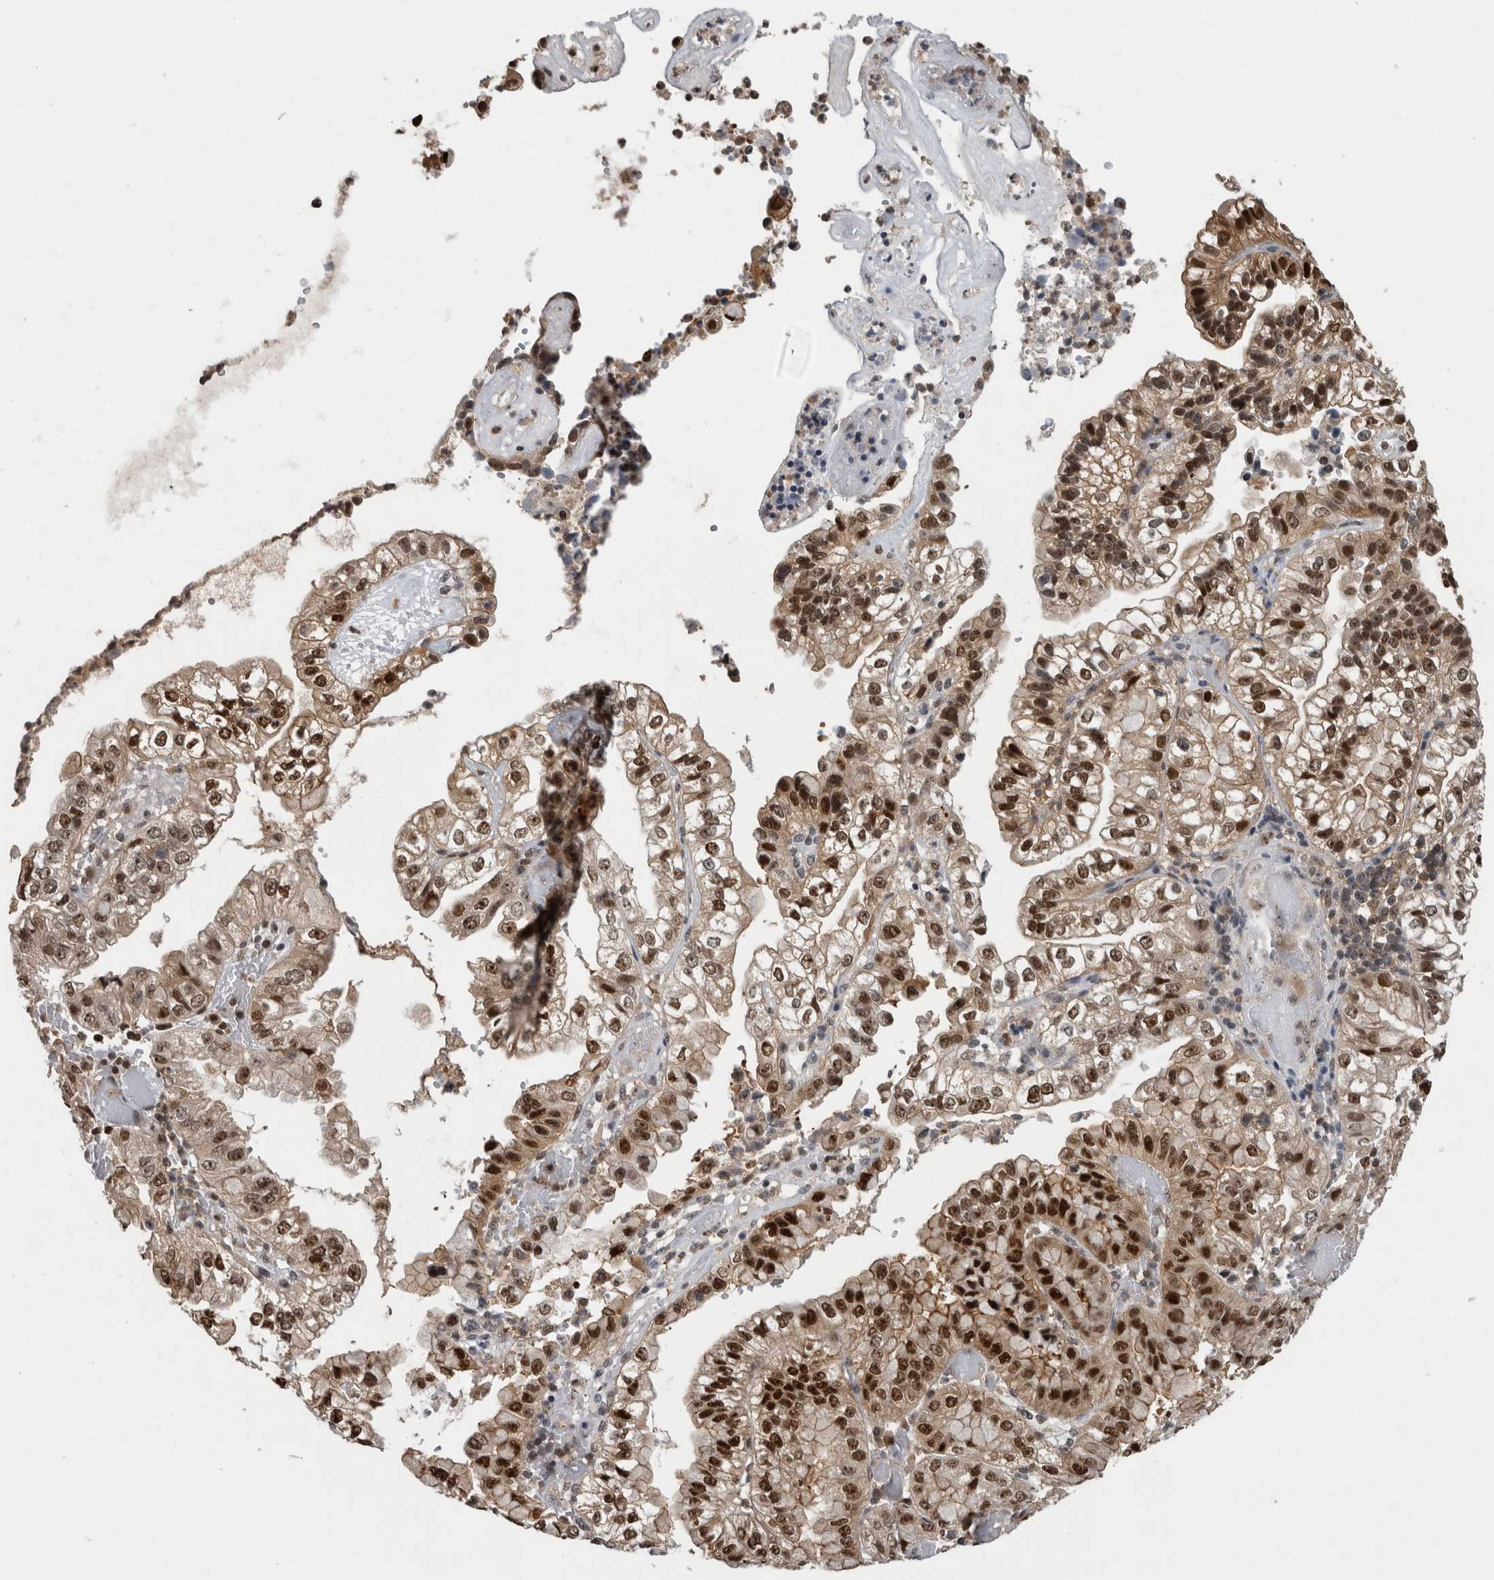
{"staining": {"intensity": "strong", "quantity": ">75%", "location": "nuclear"}, "tissue": "liver cancer", "cell_type": "Tumor cells", "image_type": "cancer", "snomed": [{"axis": "morphology", "description": "Cholangiocarcinoma"}, {"axis": "topography", "description": "Liver"}], "caption": "Strong nuclear protein staining is seen in about >75% of tumor cells in liver cholangiocarcinoma.", "gene": "TDRD7", "patient": {"sex": "female", "age": 79}}